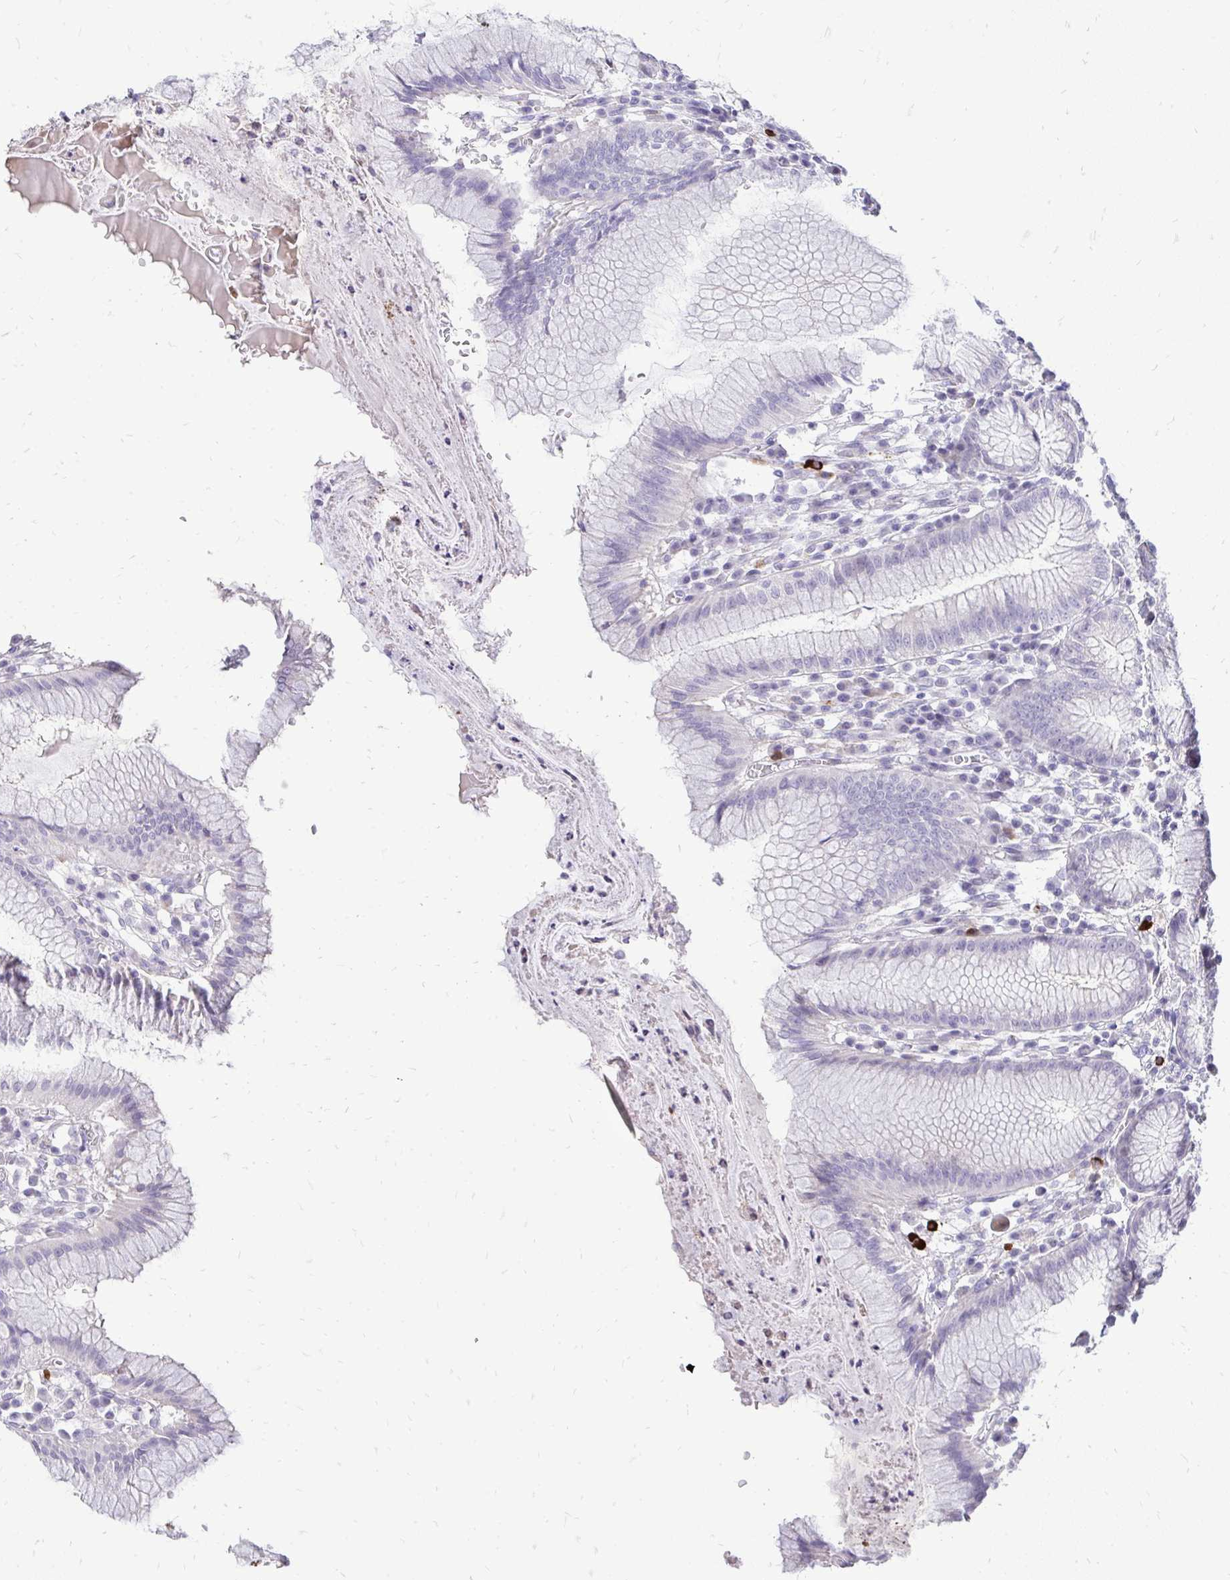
{"staining": {"intensity": "moderate", "quantity": "<25%", "location": "cytoplasmic/membranous"}, "tissue": "stomach", "cell_type": "Glandular cells", "image_type": "normal", "snomed": [{"axis": "morphology", "description": "Normal tissue, NOS"}, {"axis": "topography", "description": "Stomach"}], "caption": "Protein expression analysis of normal stomach shows moderate cytoplasmic/membranous positivity in approximately <25% of glandular cells.", "gene": "OR8D1", "patient": {"sex": "male", "age": 55}}